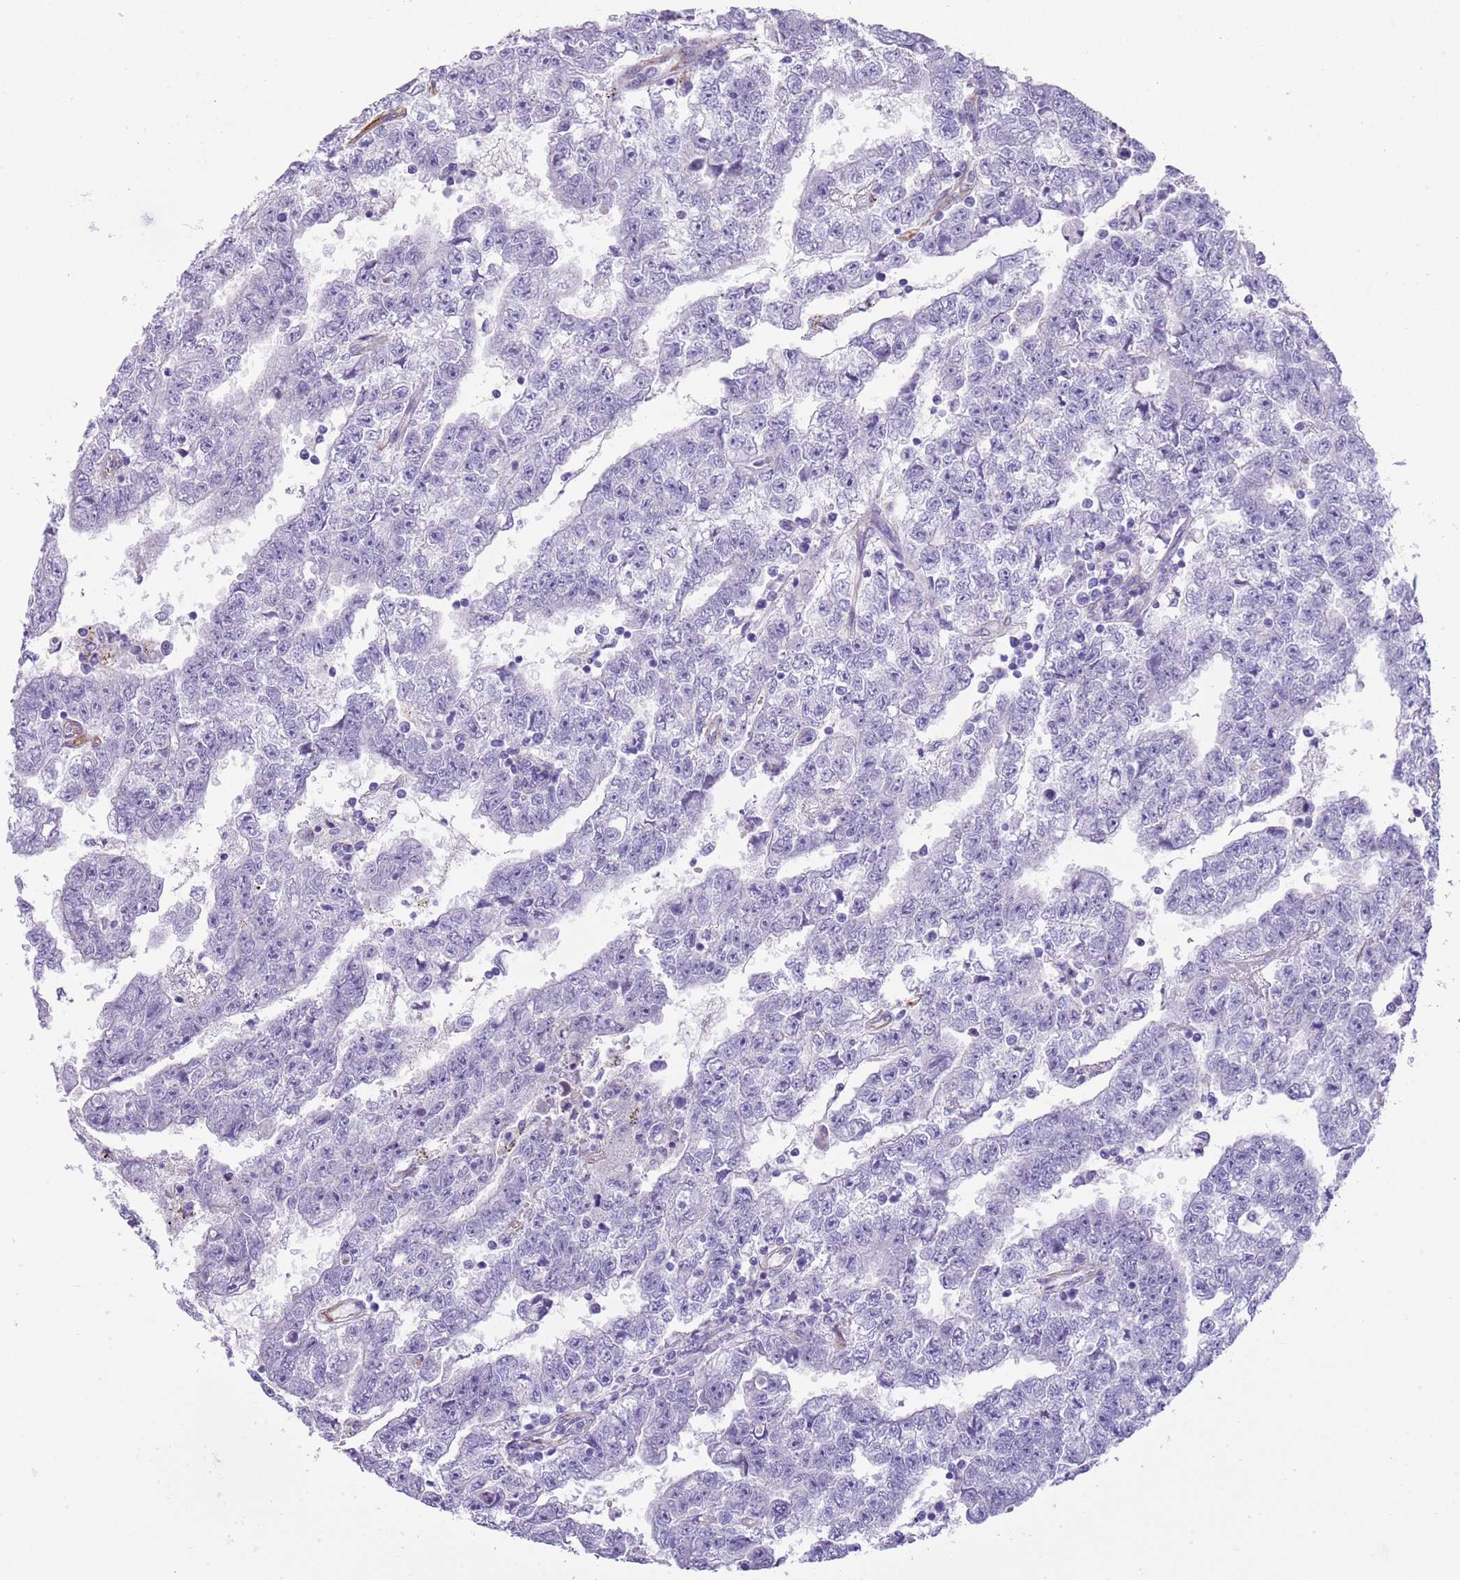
{"staining": {"intensity": "negative", "quantity": "none", "location": "none"}, "tissue": "testis cancer", "cell_type": "Tumor cells", "image_type": "cancer", "snomed": [{"axis": "morphology", "description": "Carcinoma, Embryonal, NOS"}, {"axis": "topography", "description": "Testis"}], "caption": "This is an immunohistochemistry (IHC) micrograph of human testis cancer (embryonal carcinoma). There is no staining in tumor cells.", "gene": "TSGA13", "patient": {"sex": "male", "age": 25}}